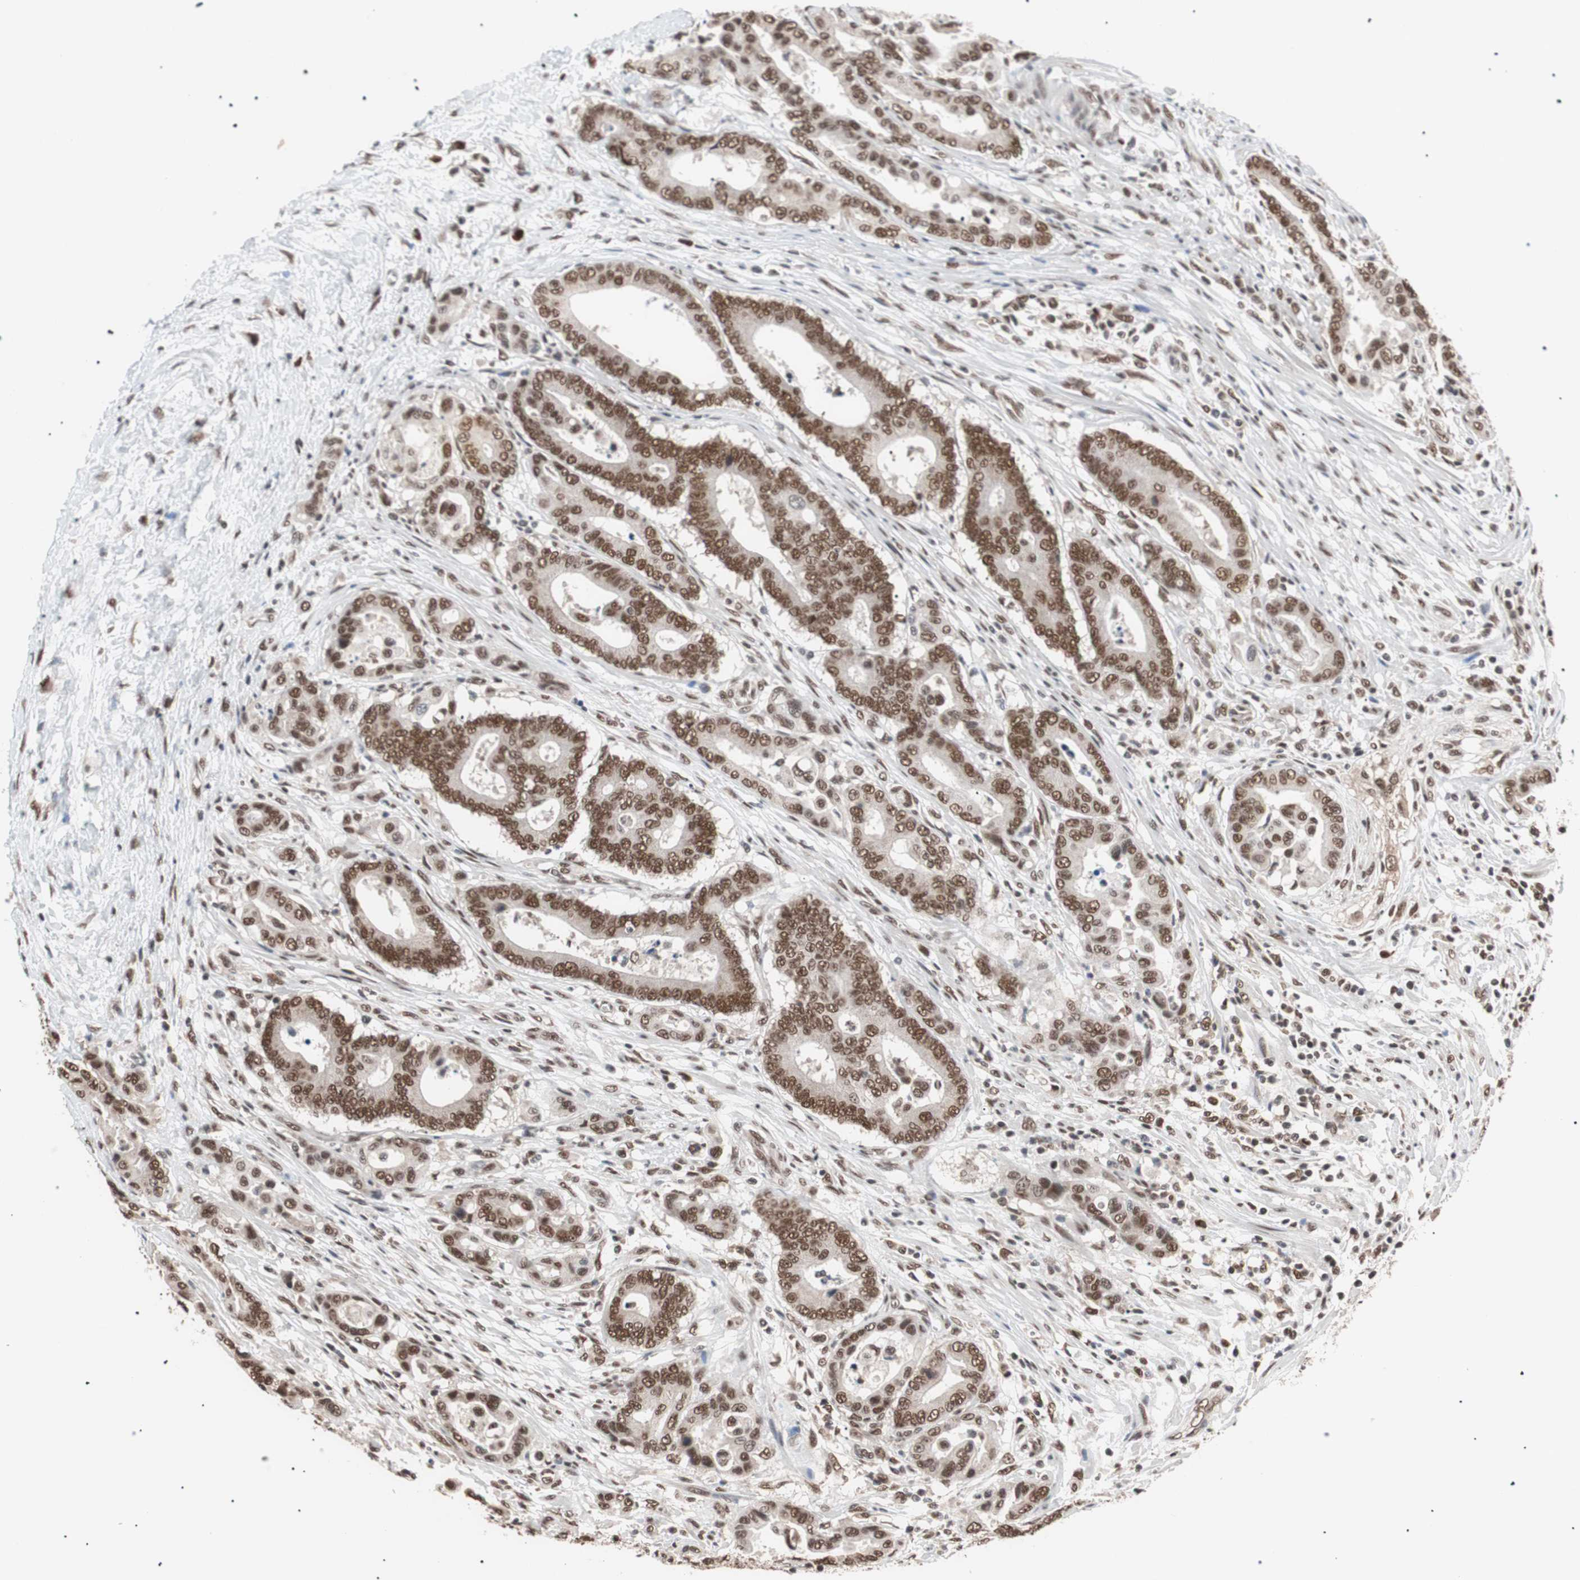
{"staining": {"intensity": "moderate", "quantity": ">75%", "location": "nuclear"}, "tissue": "colorectal cancer", "cell_type": "Tumor cells", "image_type": "cancer", "snomed": [{"axis": "morphology", "description": "Normal tissue, NOS"}, {"axis": "morphology", "description": "Adenocarcinoma, NOS"}, {"axis": "topography", "description": "Colon"}], "caption": "Moderate nuclear positivity is seen in about >75% of tumor cells in colorectal cancer. (DAB IHC with brightfield microscopy, high magnification).", "gene": "CHAMP1", "patient": {"sex": "male", "age": 82}}